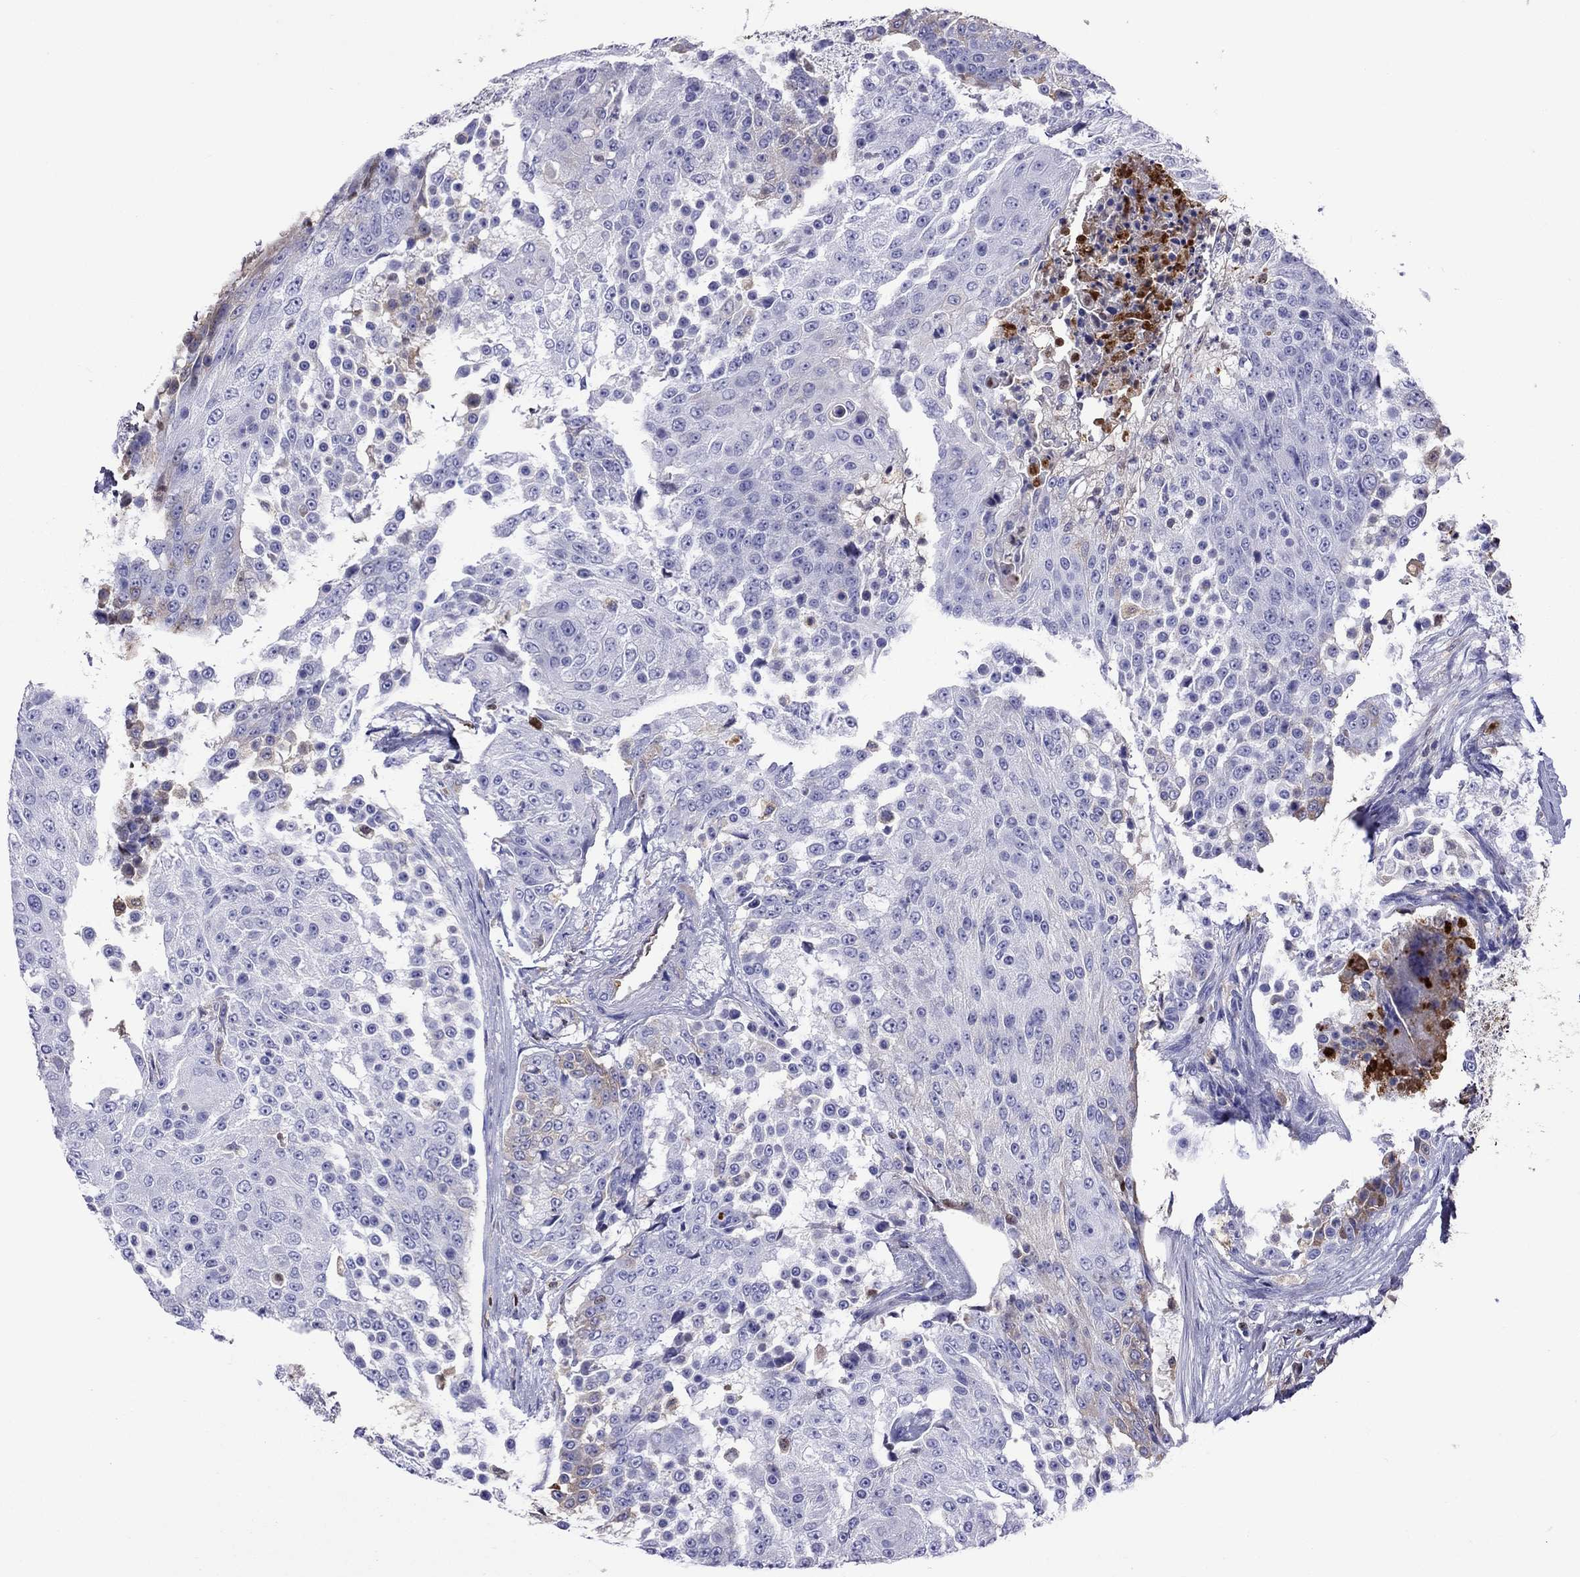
{"staining": {"intensity": "negative", "quantity": "none", "location": "none"}, "tissue": "urothelial cancer", "cell_type": "Tumor cells", "image_type": "cancer", "snomed": [{"axis": "morphology", "description": "Urothelial carcinoma, High grade"}, {"axis": "topography", "description": "Urinary bladder"}], "caption": "Tumor cells are negative for protein expression in human urothelial carcinoma (high-grade).", "gene": "SERPINA3", "patient": {"sex": "female", "age": 63}}